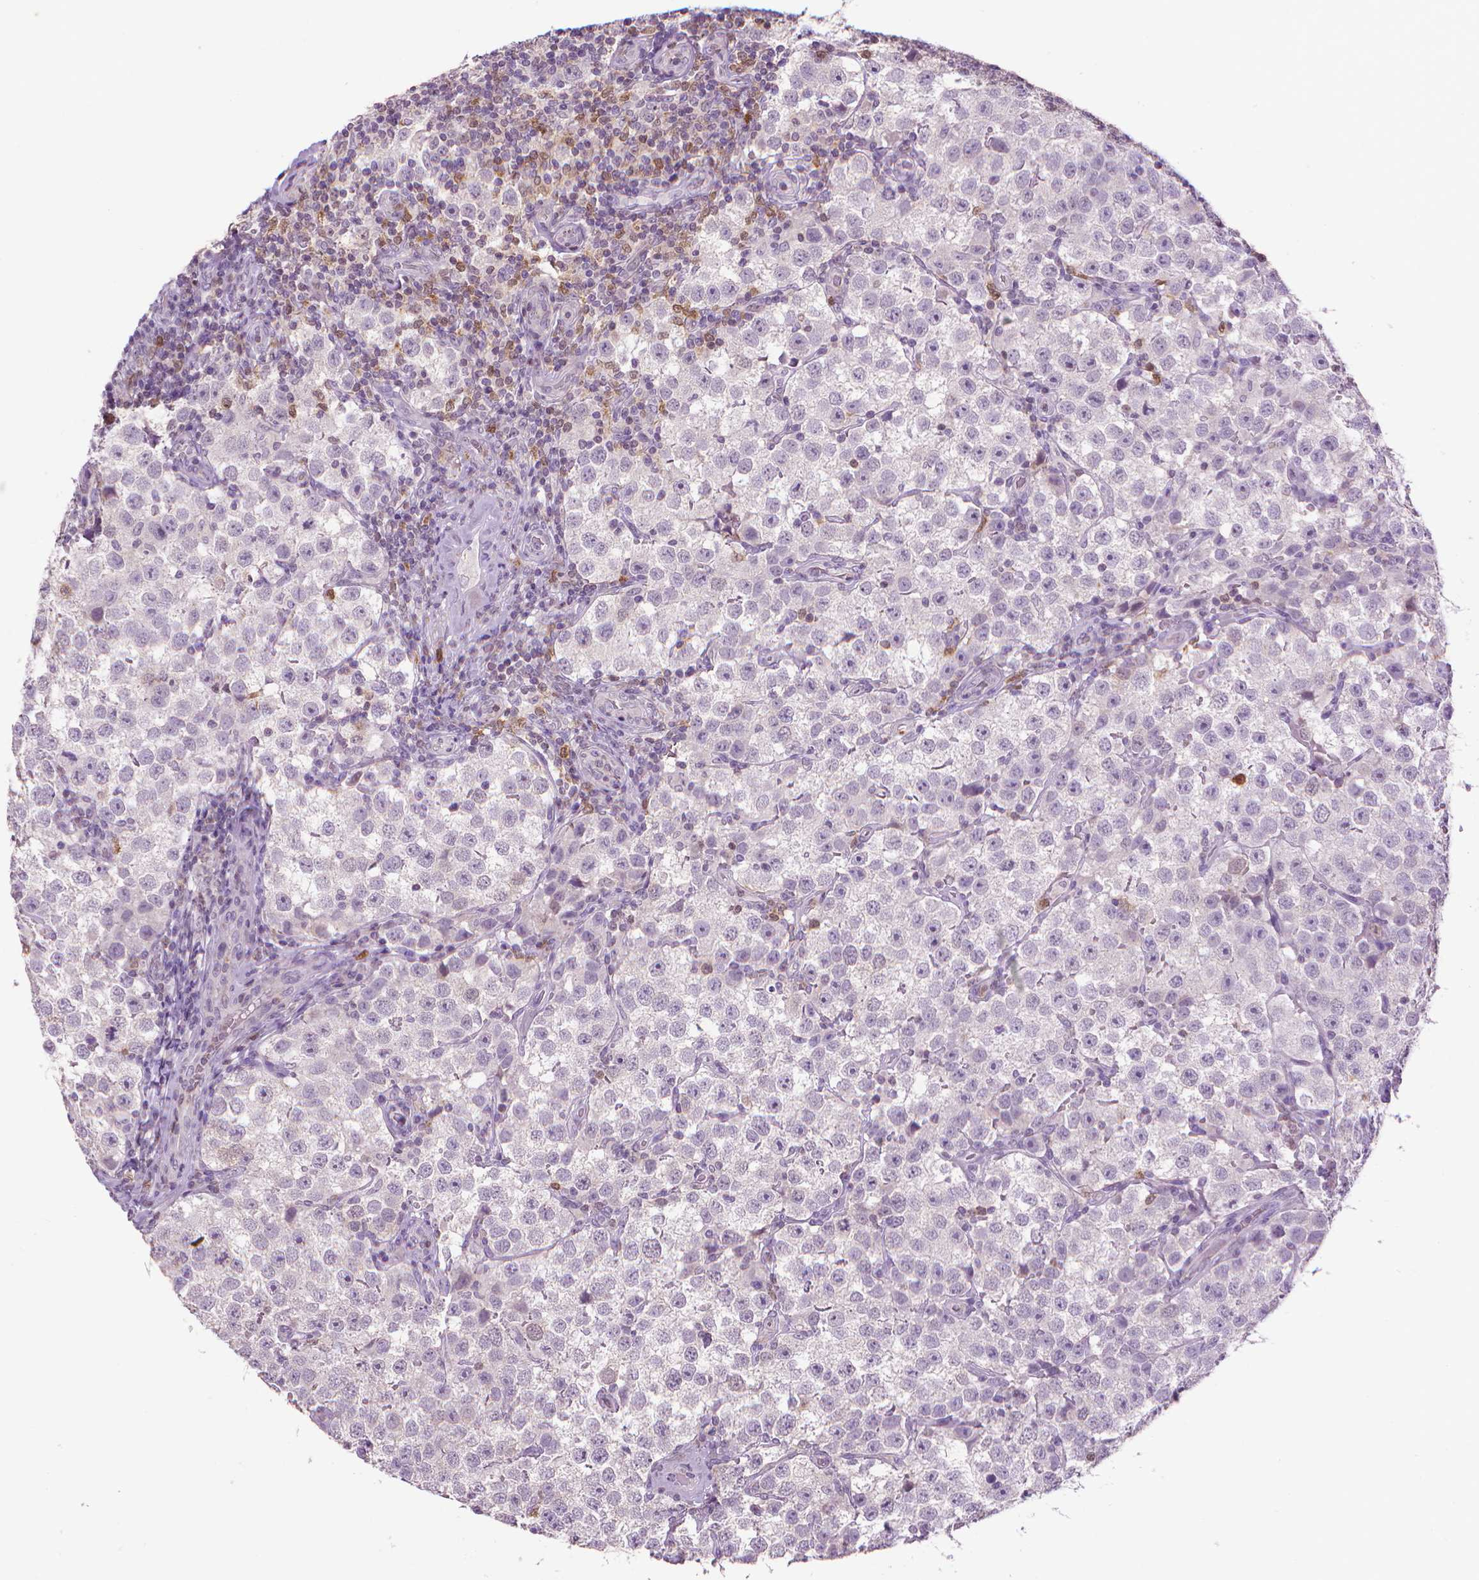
{"staining": {"intensity": "negative", "quantity": "none", "location": "none"}, "tissue": "testis cancer", "cell_type": "Tumor cells", "image_type": "cancer", "snomed": [{"axis": "morphology", "description": "Seminoma, NOS"}, {"axis": "topography", "description": "Testis"}], "caption": "Photomicrograph shows no significant protein positivity in tumor cells of testis seminoma. Brightfield microscopy of IHC stained with DAB (brown) and hematoxylin (blue), captured at high magnification.", "gene": "CDKN2D", "patient": {"sex": "male", "age": 37}}